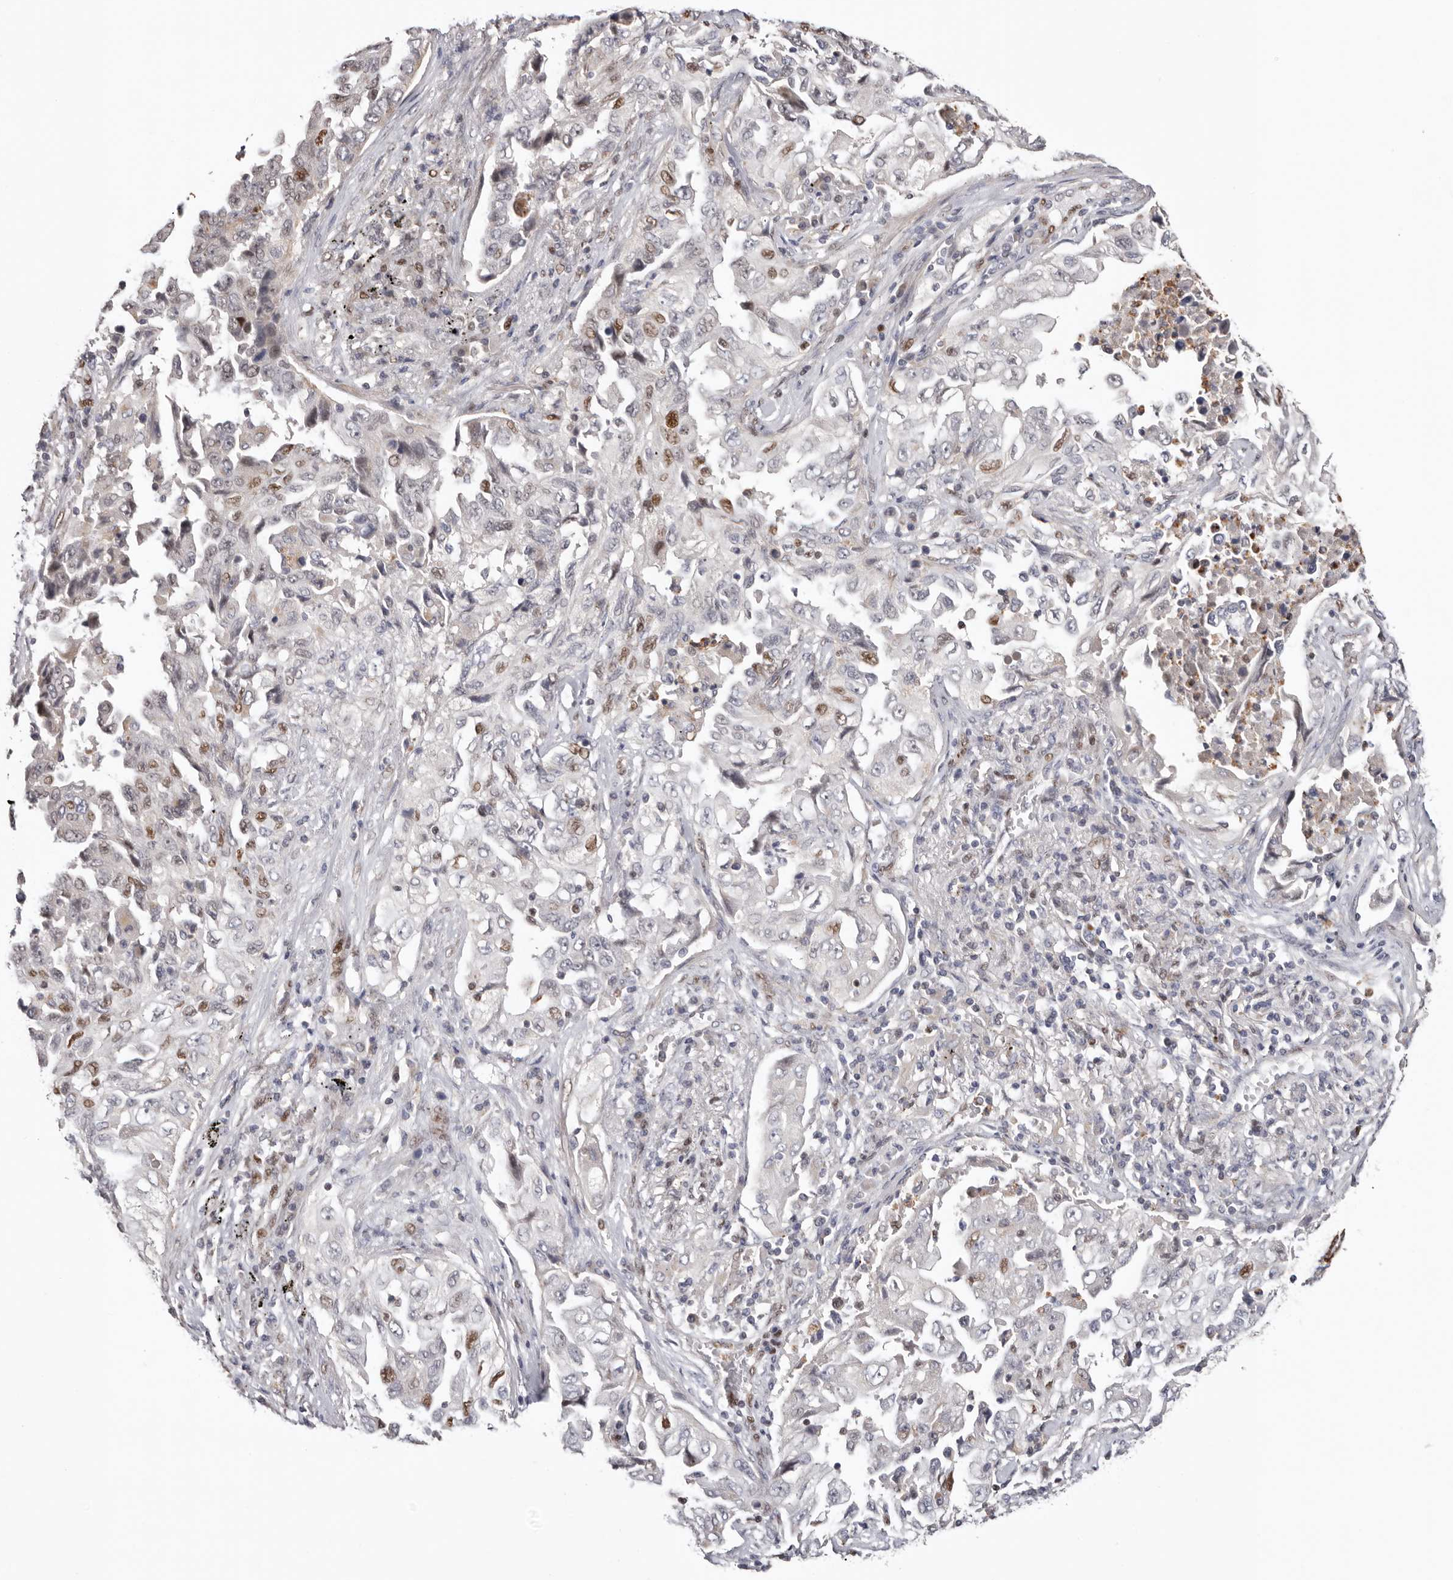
{"staining": {"intensity": "moderate", "quantity": "<25%", "location": "nuclear"}, "tissue": "lung cancer", "cell_type": "Tumor cells", "image_type": "cancer", "snomed": [{"axis": "morphology", "description": "Adenocarcinoma, NOS"}, {"axis": "topography", "description": "Lung"}], "caption": "Immunohistochemistry (IHC) (DAB) staining of human adenocarcinoma (lung) displays moderate nuclear protein expression in about <25% of tumor cells.", "gene": "SMAD7", "patient": {"sex": "female", "age": 51}}